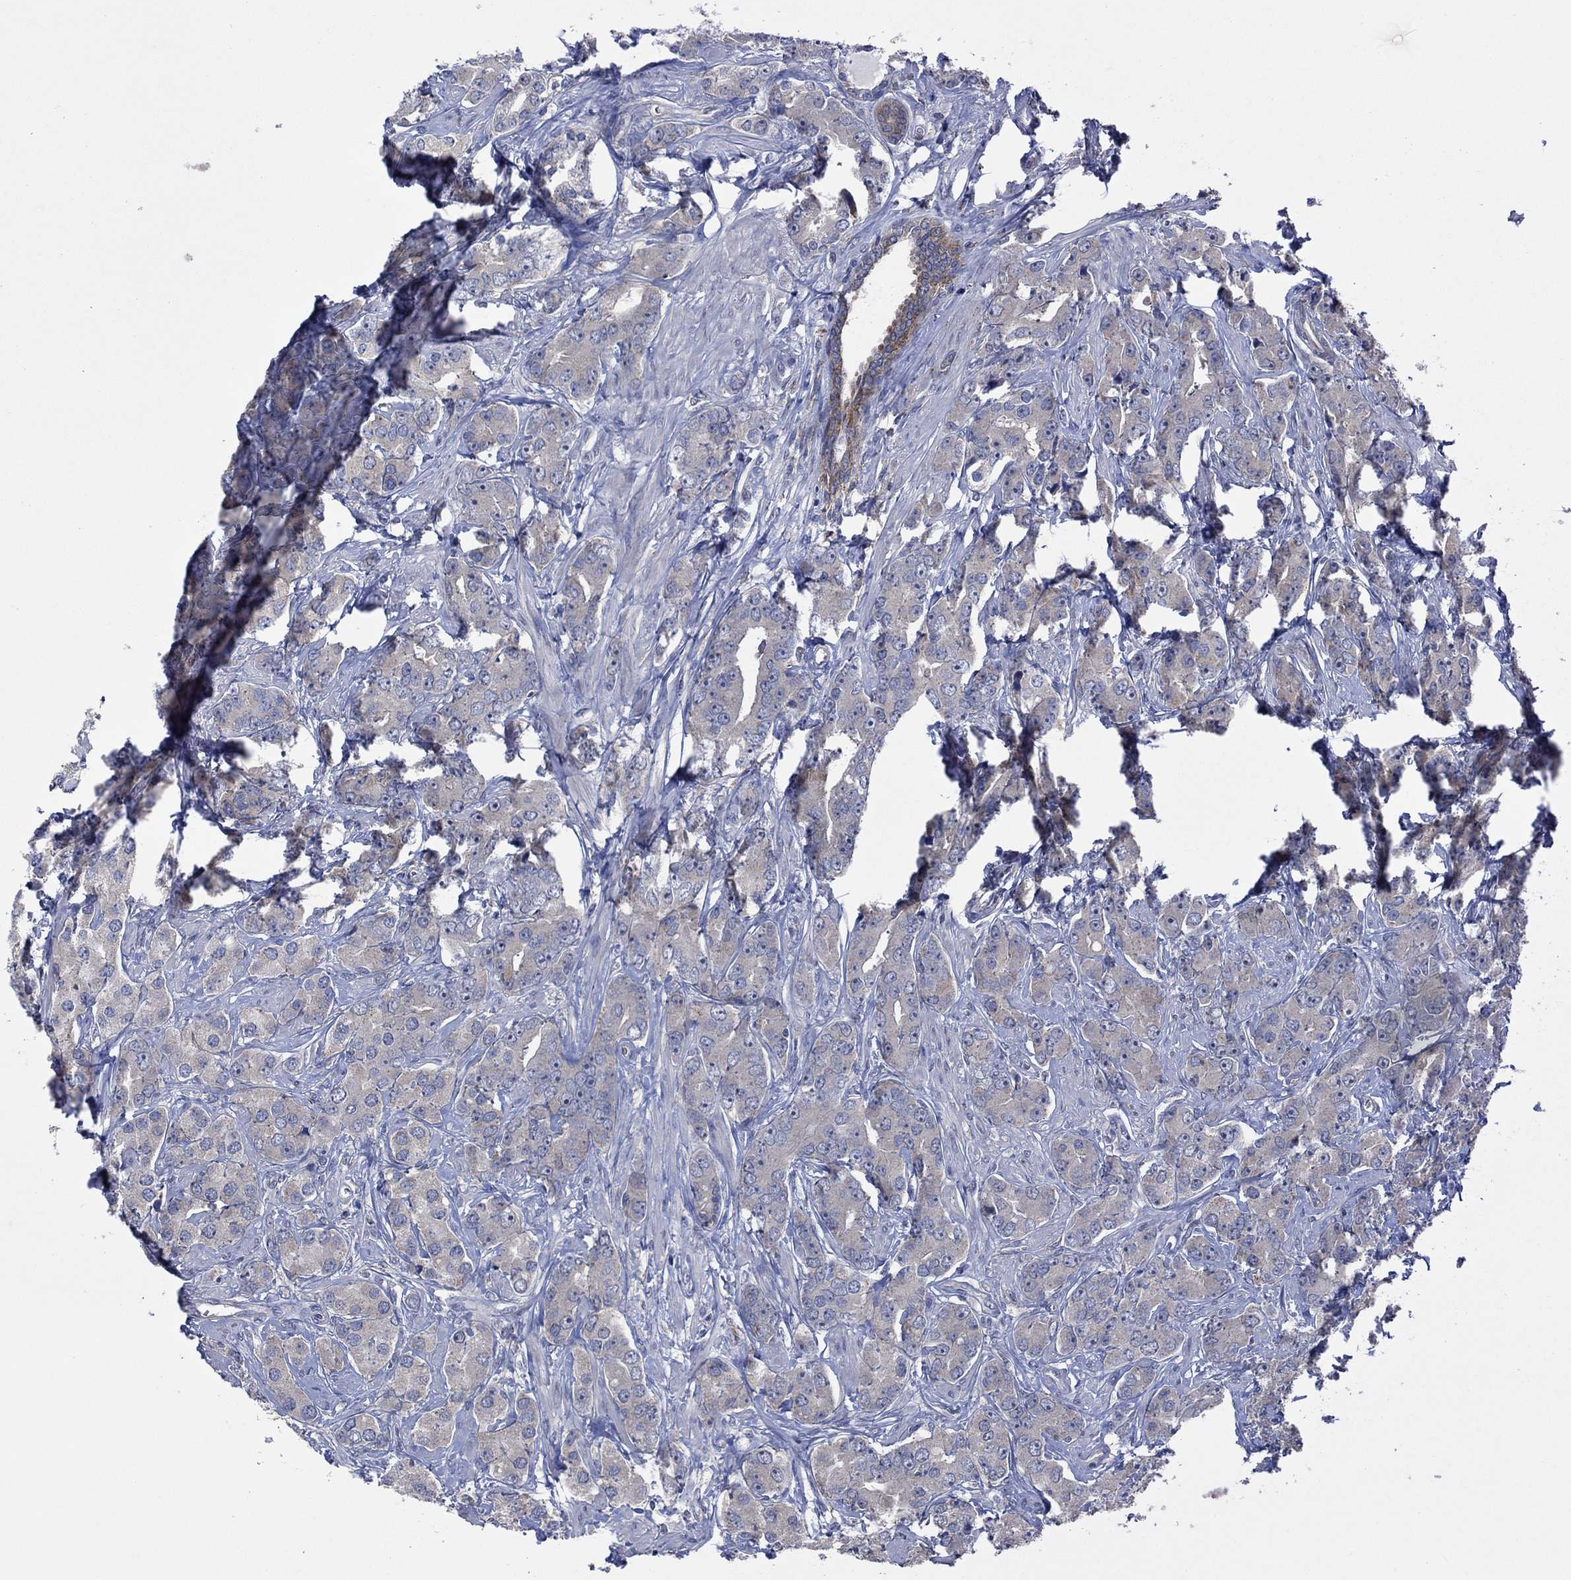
{"staining": {"intensity": "weak", "quantity": "<25%", "location": "cytoplasmic/membranous"}, "tissue": "prostate cancer", "cell_type": "Tumor cells", "image_type": "cancer", "snomed": [{"axis": "morphology", "description": "Adenocarcinoma, NOS"}, {"axis": "topography", "description": "Prostate"}], "caption": "Immunohistochemistry photomicrograph of human prostate adenocarcinoma stained for a protein (brown), which displays no positivity in tumor cells. (DAB (3,3'-diaminobenzidine) immunohistochemistry, high magnification).", "gene": "MEA1", "patient": {"sex": "male", "age": 67}}